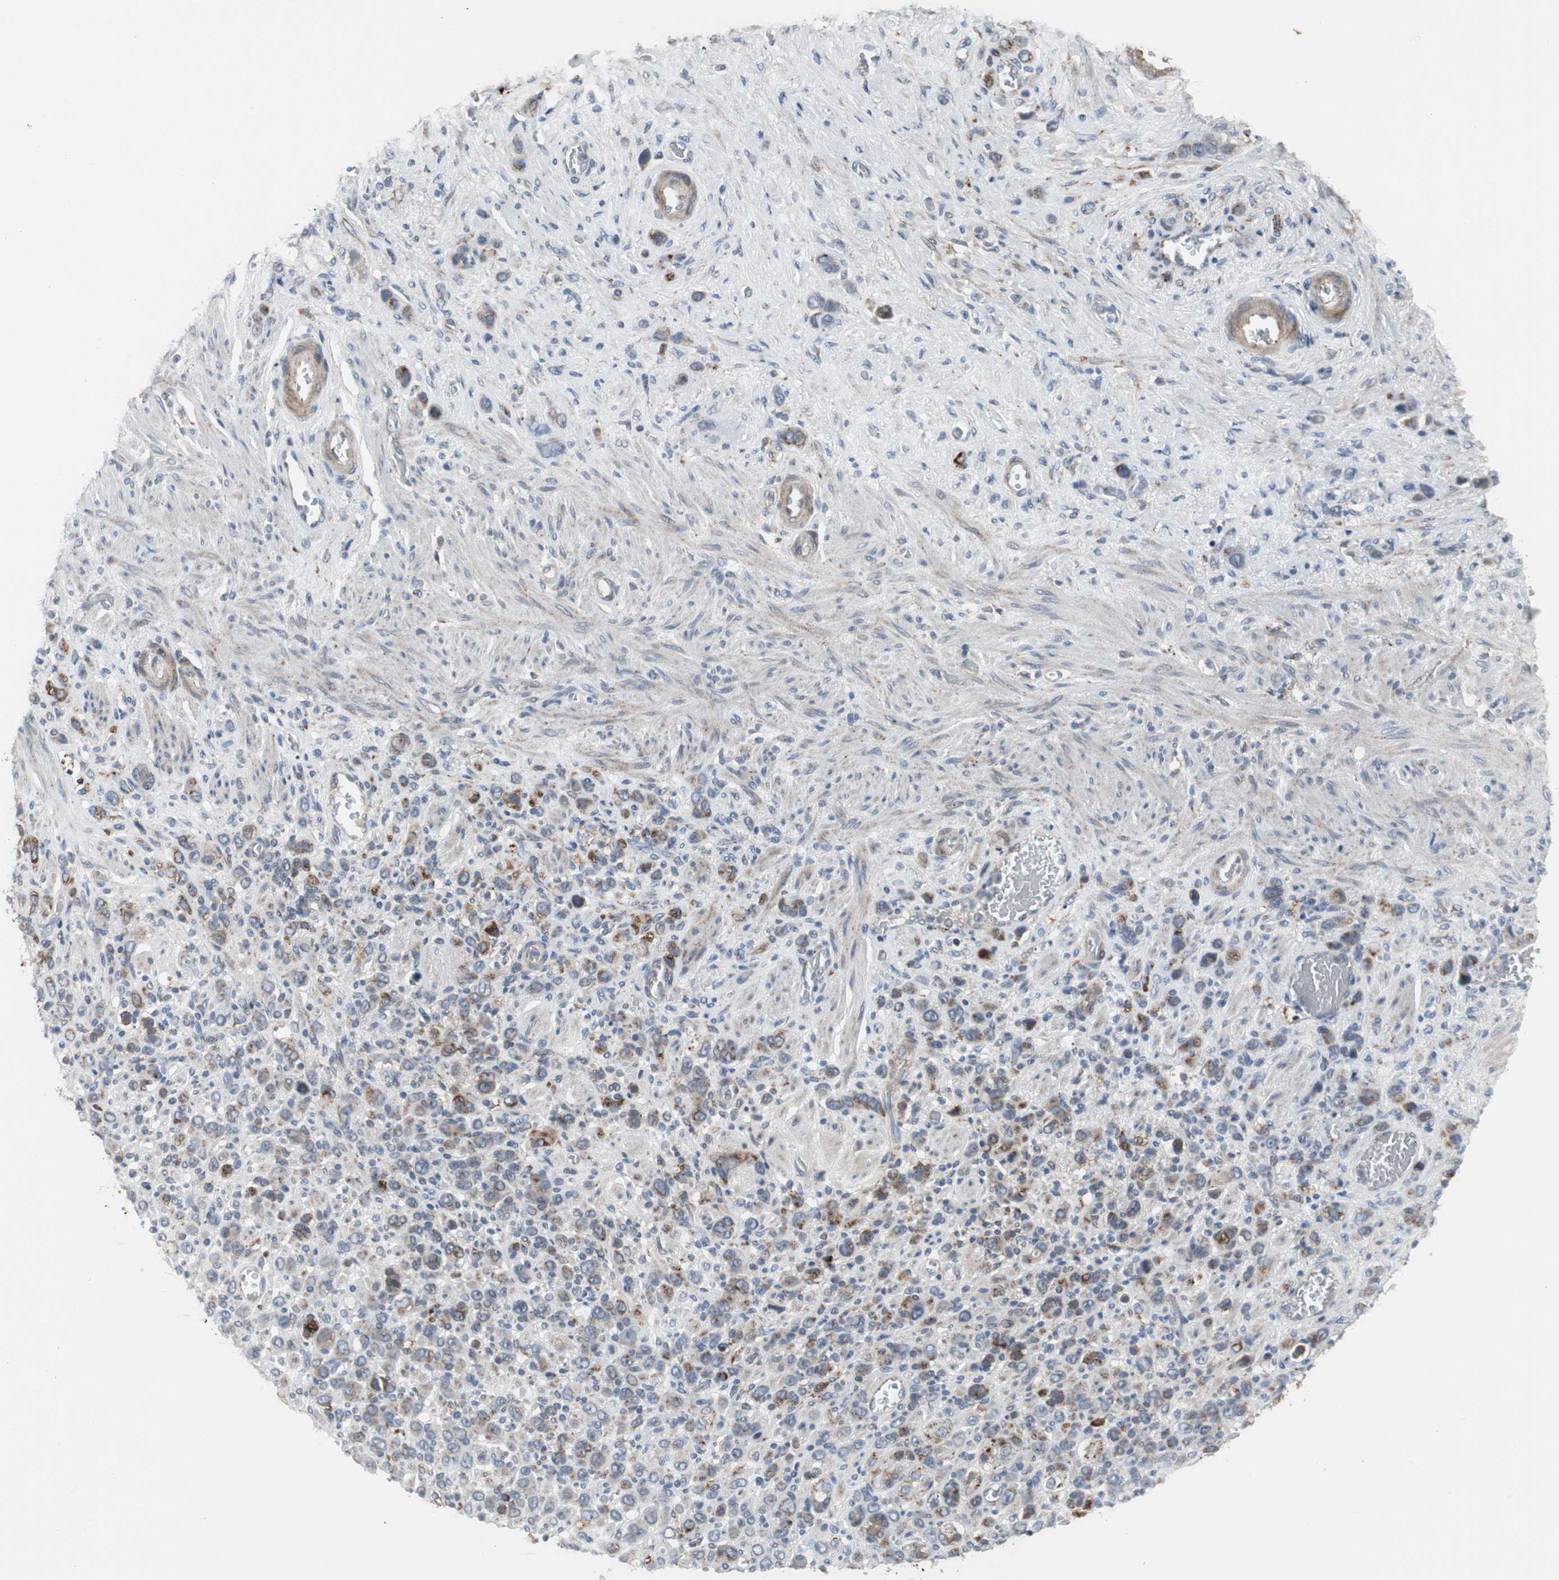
{"staining": {"intensity": "strong", "quantity": "25%-75%", "location": "cytoplasmic/membranous"}, "tissue": "stomach cancer", "cell_type": "Tumor cells", "image_type": "cancer", "snomed": [{"axis": "morphology", "description": "Normal tissue, NOS"}, {"axis": "morphology", "description": "Adenocarcinoma, NOS"}, {"axis": "morphology", "description": "Adenocarcinoma, High grade"}, {"axis": "topography", "description": "Stomach, upper"}, {"axis": "topography", "description": "Stomach"}], "caption": "A high-resolution micrograph shows IHC staining of stomach cancer, which displays strong cytoplasmic/membranous staining in about 25%-75% of tumor cells.", "gene": "GBA1", "patient": {"sex": "female", "age": 65}}